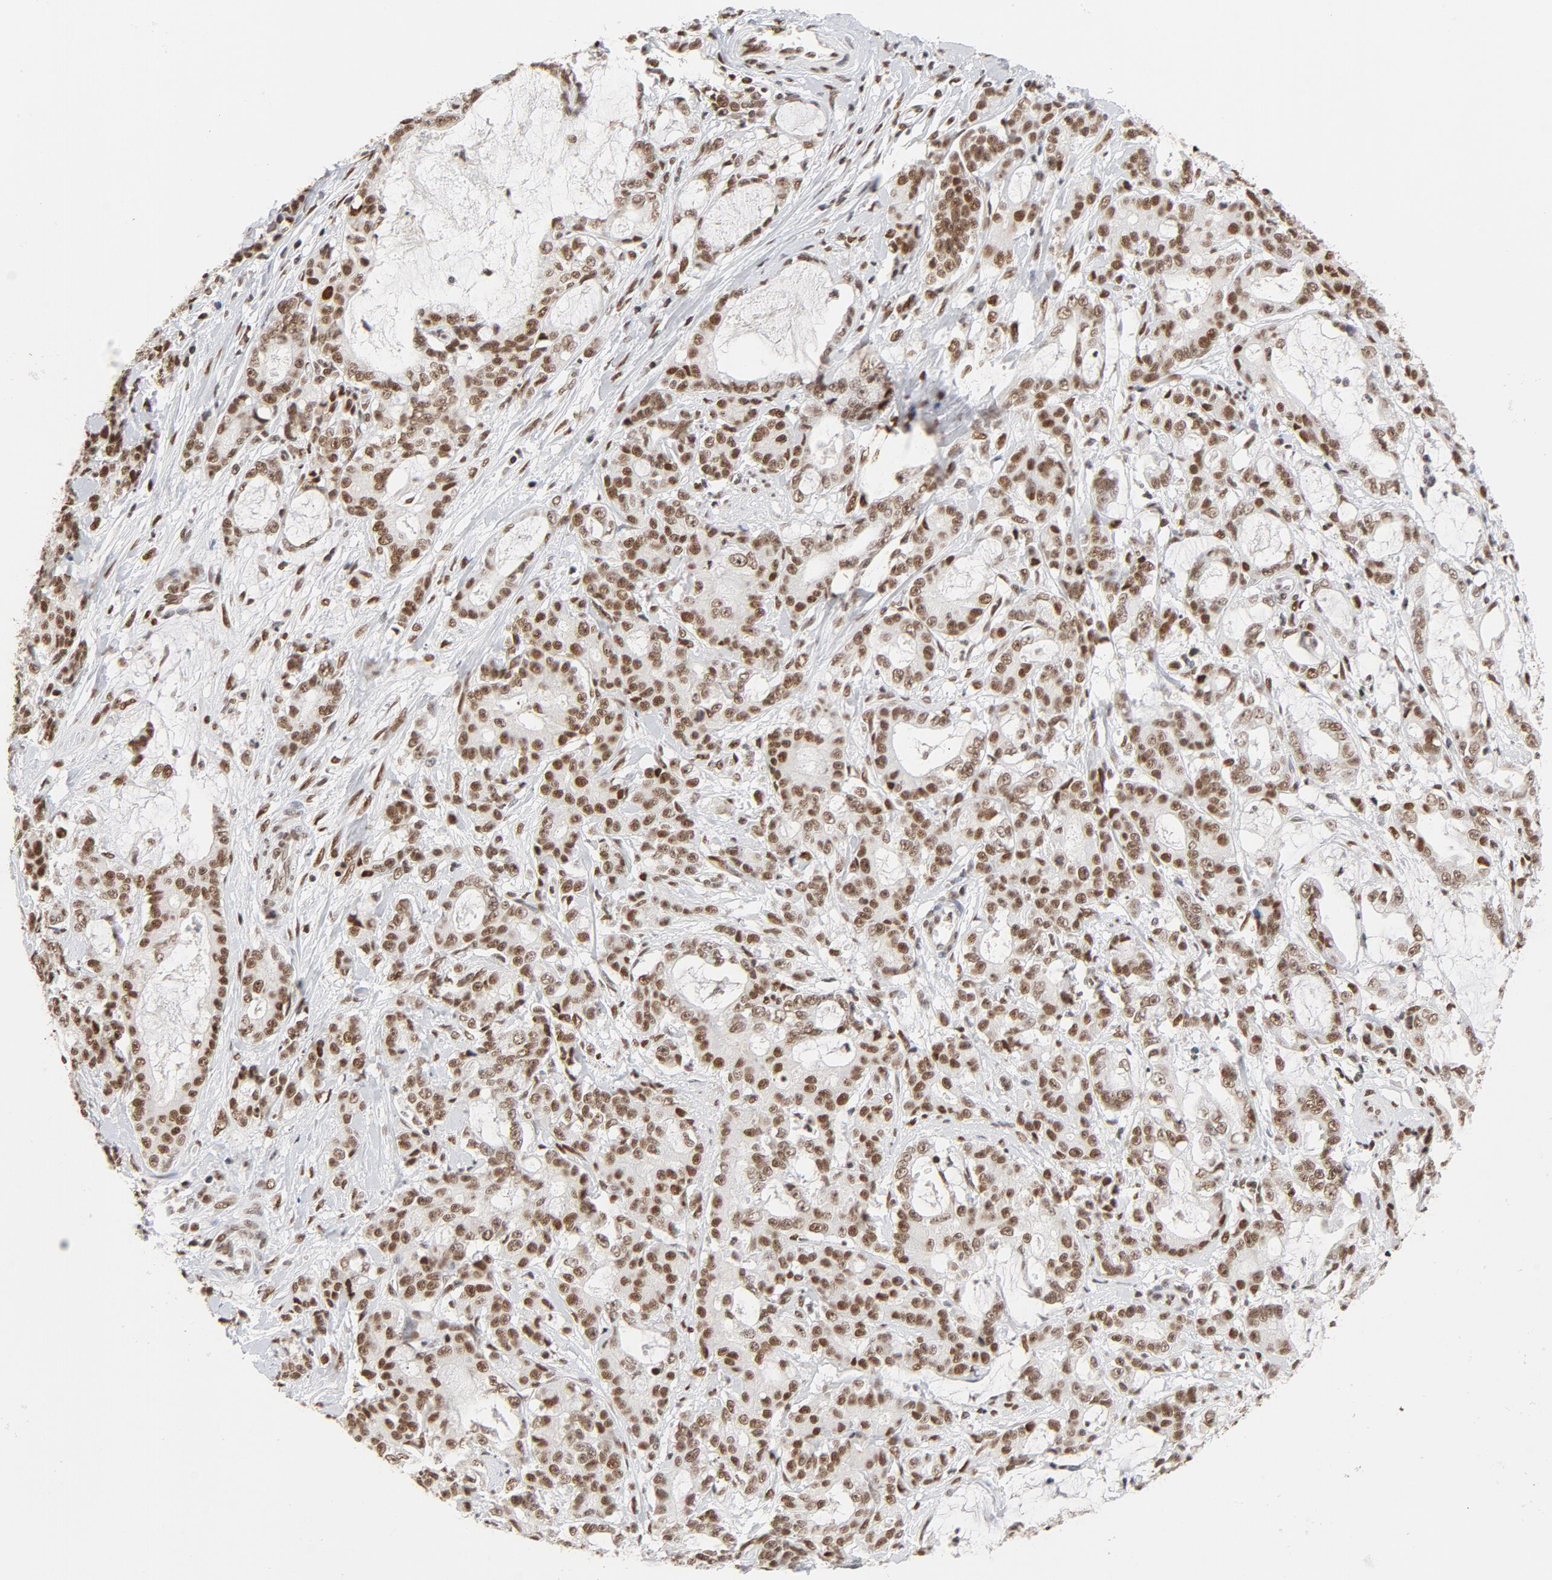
{"staining": {"intensity": "moderate", "quantity": ">75%", "location": "nuclear"}, "tissue": "pancreatic cancer", "cell_type": "Tumor cells", "image_type": "cancer", "snomed": [{"axis": "morphology", "description": "Adenocarcinoma, NOS"}, {"axis": "topography", "description": "Pancreas"}], "caption": "Immunohistochemical staining of pancreatic adenocarcinoma shows medium levels of moderate nuclear staining in approximately >75% of tumor cells.", "gene": "TP53BP1", "patient": {"sex": "female", "age": 73}}